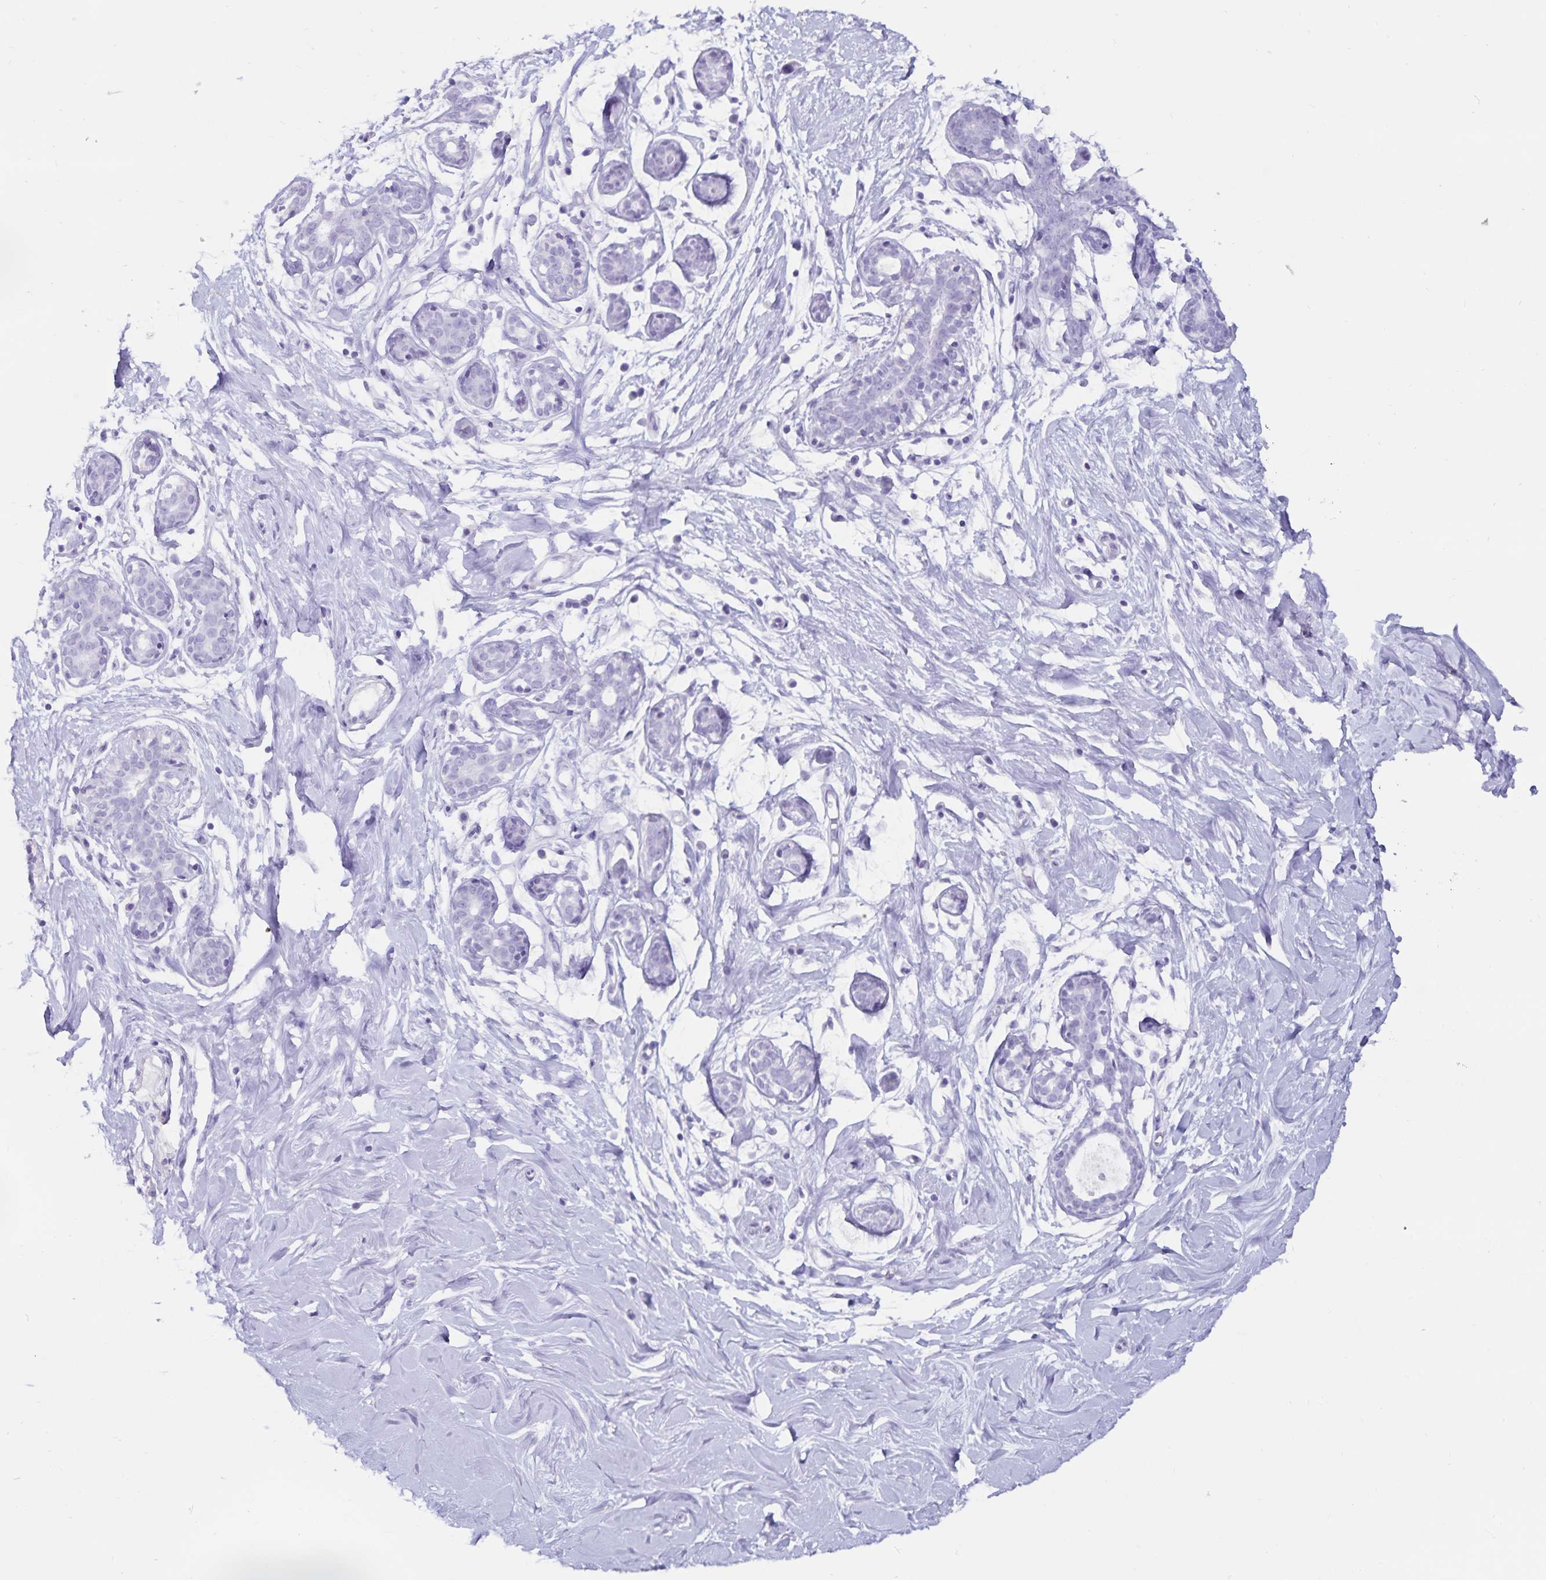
{"staining": {"intensity": "negative", "quantity": "none", "location": "none"}, "tissue": "breast", "cell_type": "Adipocytes", "image_type": "normal", "snomed": [{"axis": "morphology", "description": "Normal tissue, NOS"}, {"axis": "topography", "description": "Breast"}], "caption": "Immunohistochemistry of benign human breast displays no staining in adipocytes. (DAB IHC visualized using brightfield microscopy, high magnification).", "gene": "GPR137", "patient": {"sex": "female", "age": 27}}